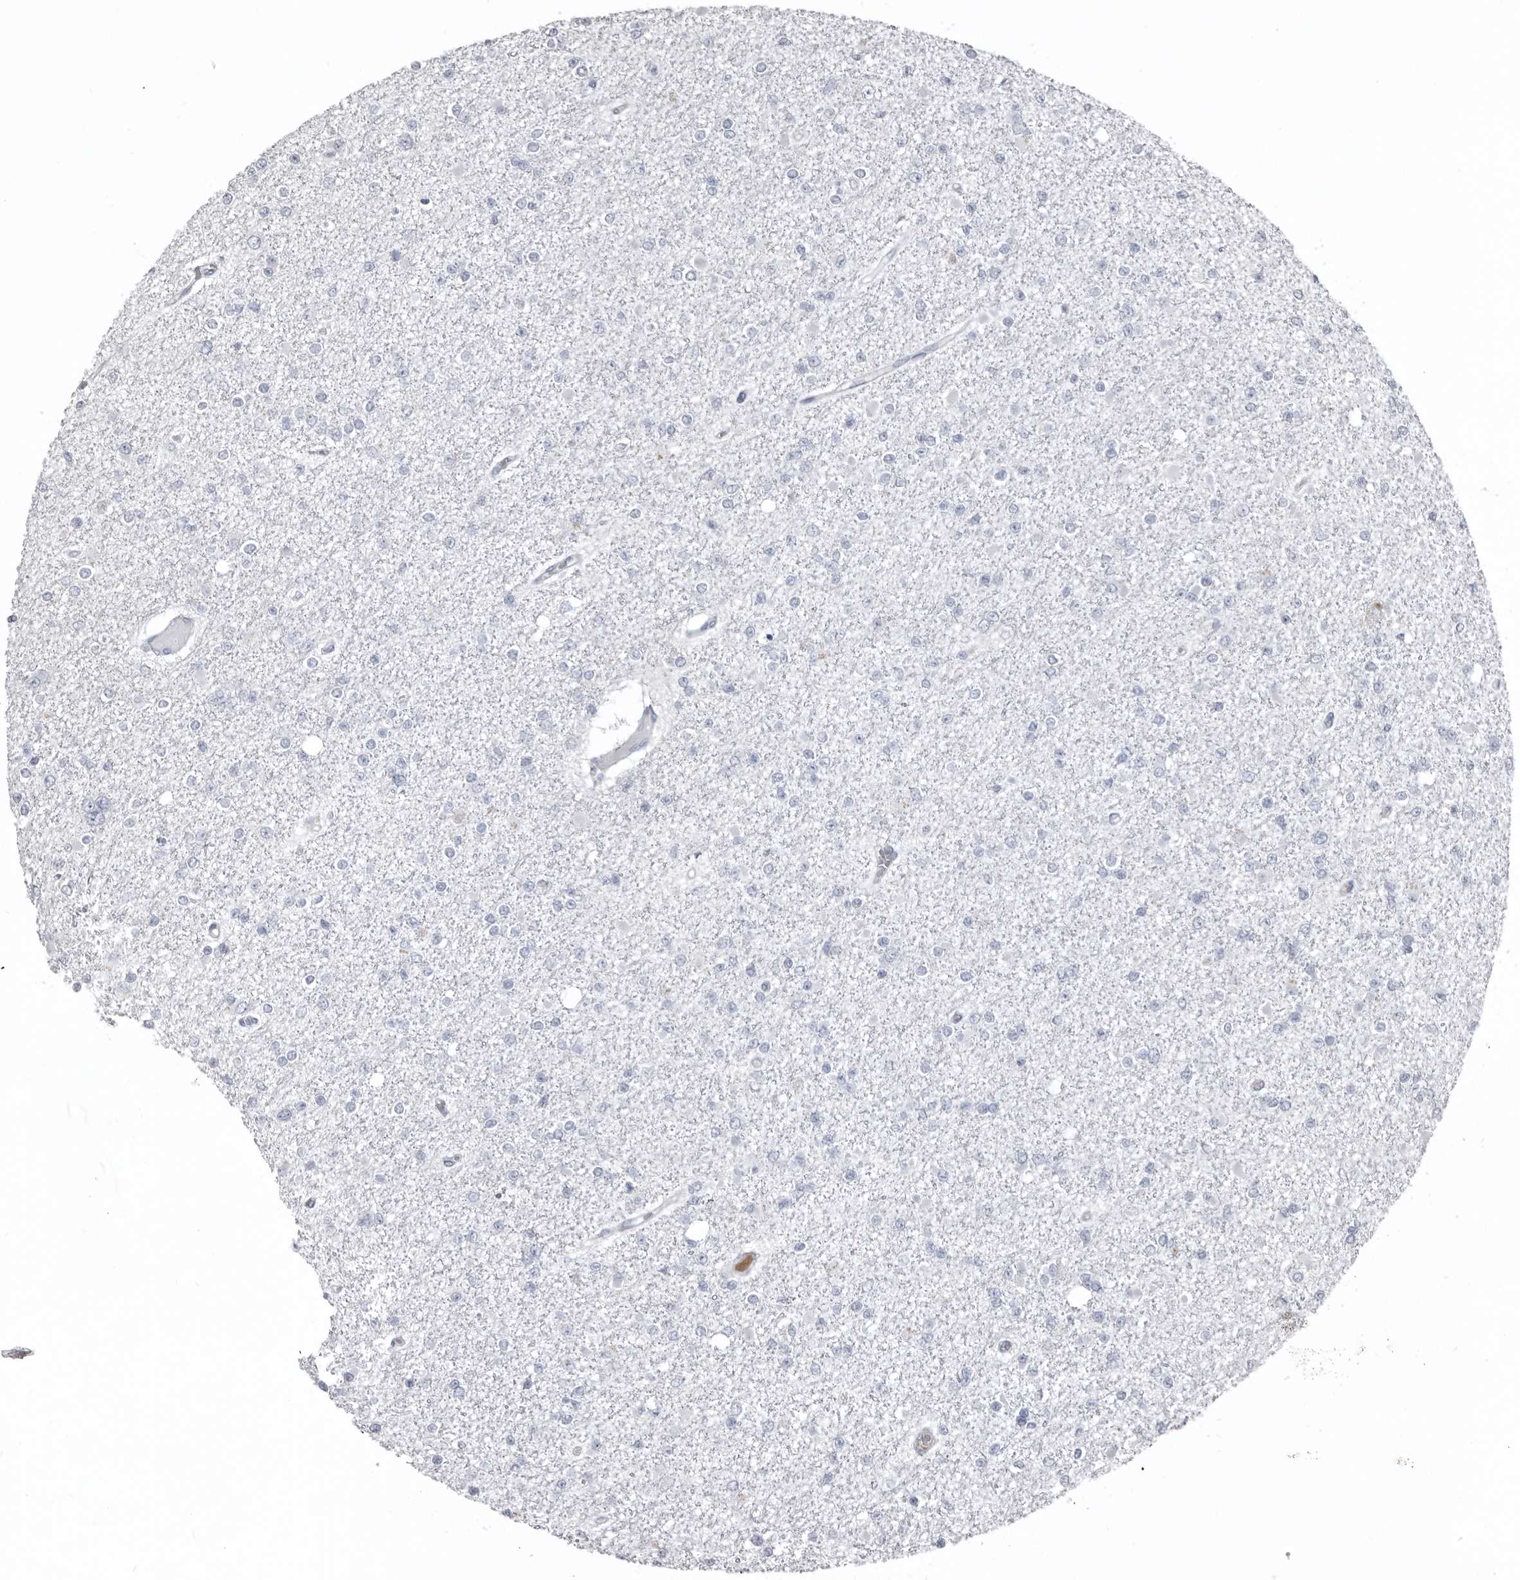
{"staining": {"intensity": "negative", "quantity": "none", "location": "none"}, "tissue": "glioma", "cell_type": "Tumor cells", "image_type": "cancer", "snomed": [{"axis": "morphology", "description": "Glioma, malignant, Low grade"}, {"axis": "topography", "description": "Brain"}], "caption": "Immunohistochemistry (IHC) of human malignant glioma (low-grade) demonstrates no positivity in tumor cells.", "gene": "ZNF114", "patient": {"sex": "female", "age": 22}}